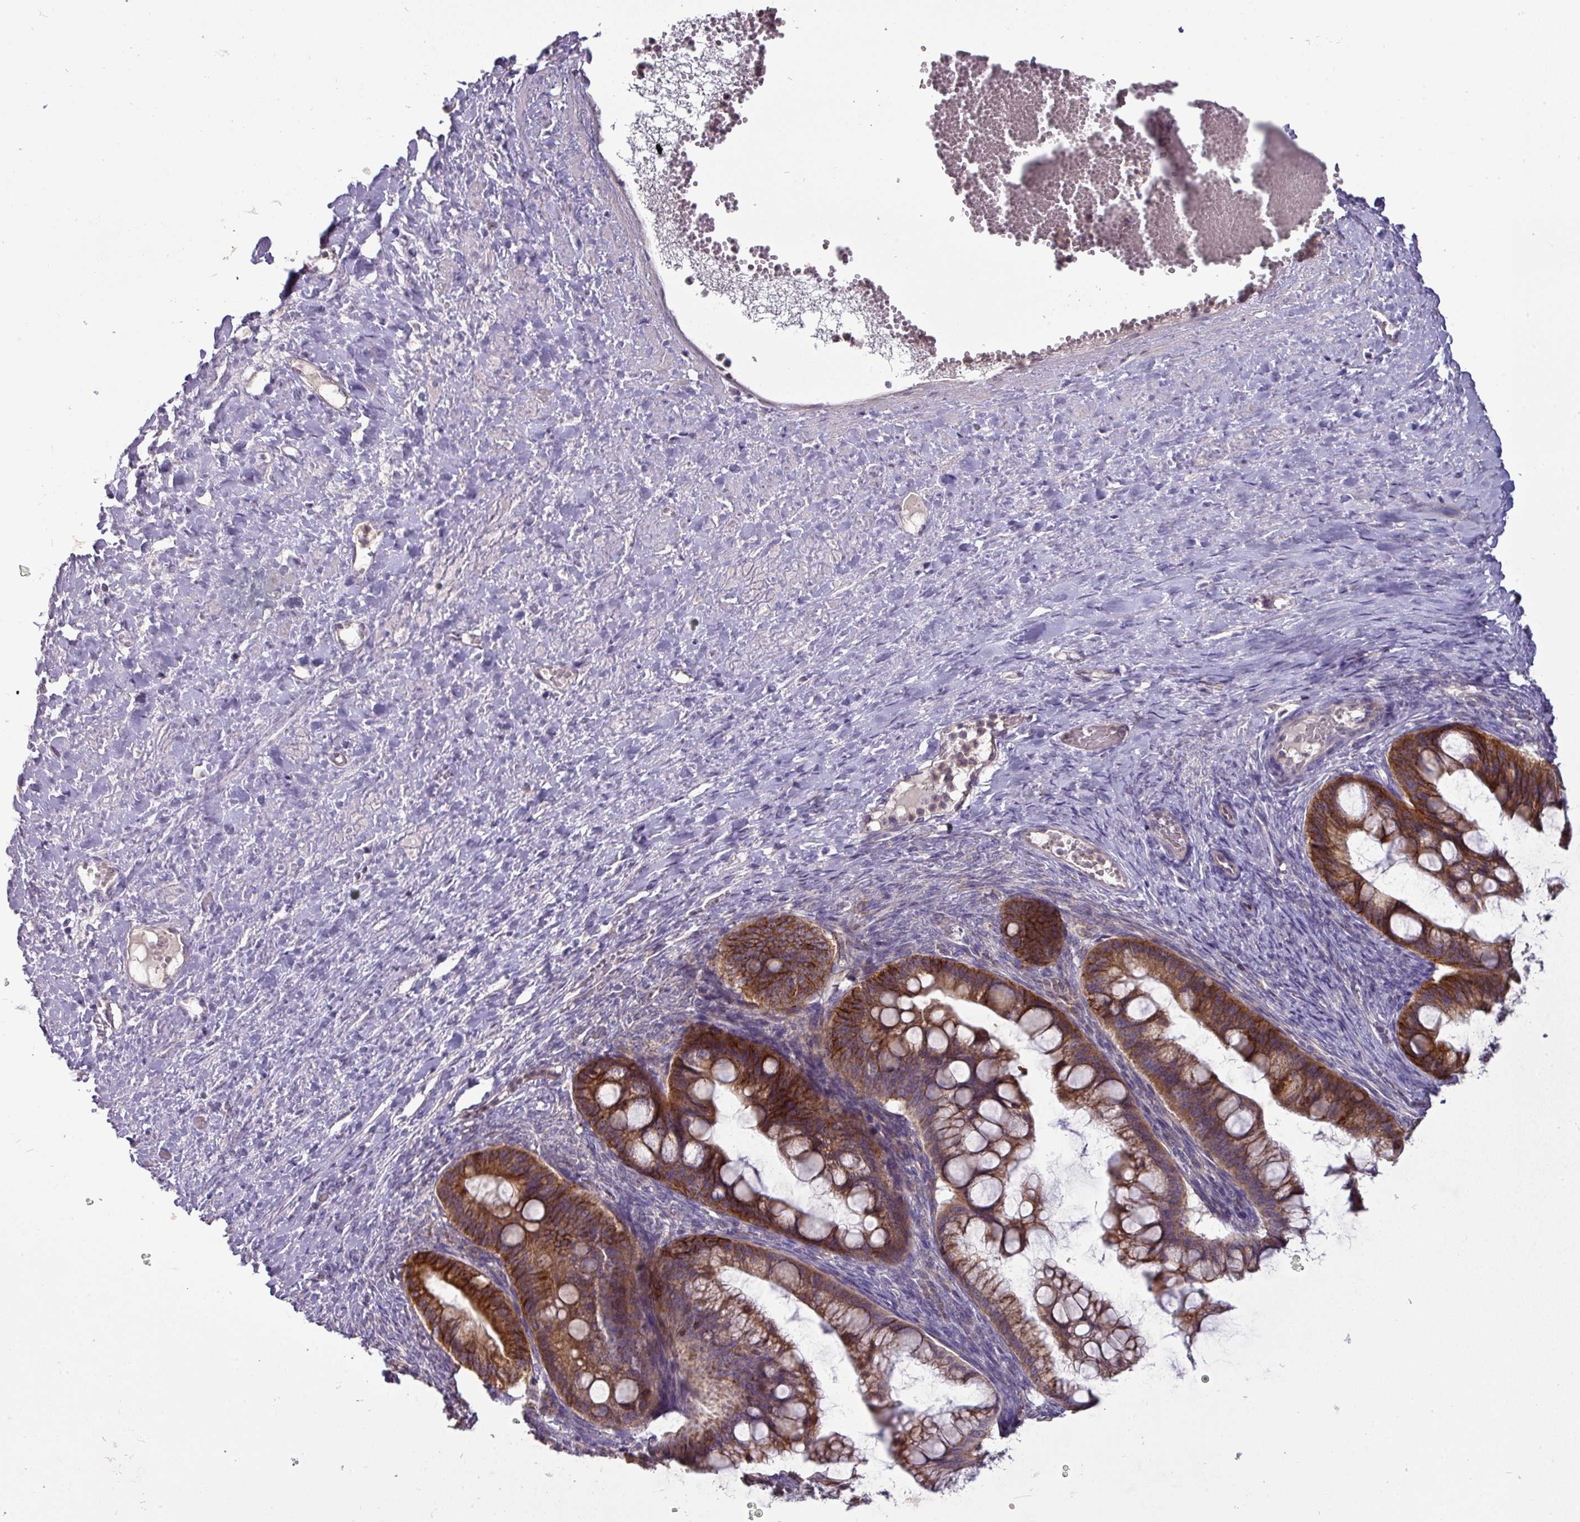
{"staining": {"intensity": "strong", "quantity": ">75%", "location": "cytoplasmic/membranous"}, "tissue": "ovarian cancer", "cell_type": "Tumor cells", "image_type": "cancer", "snomed": [{"axis": "morphology", "description": "Cystadenocarcinoma, mucinous, NOS"}, {"axis": "topography", "description": "Ovary"}], "caption": "Ovarian cancer tissue reveals strong cytoplasmic/membranous expression in about >75% of tumor cells Using DAB (3,3'-diaminobenzidine) (brown) and hematoxylin (blue) stains, captured at high magnification using brightfield microscopy.", "gene": "TRAPPC1", "patient": {"sex": "female", "age": 73}}